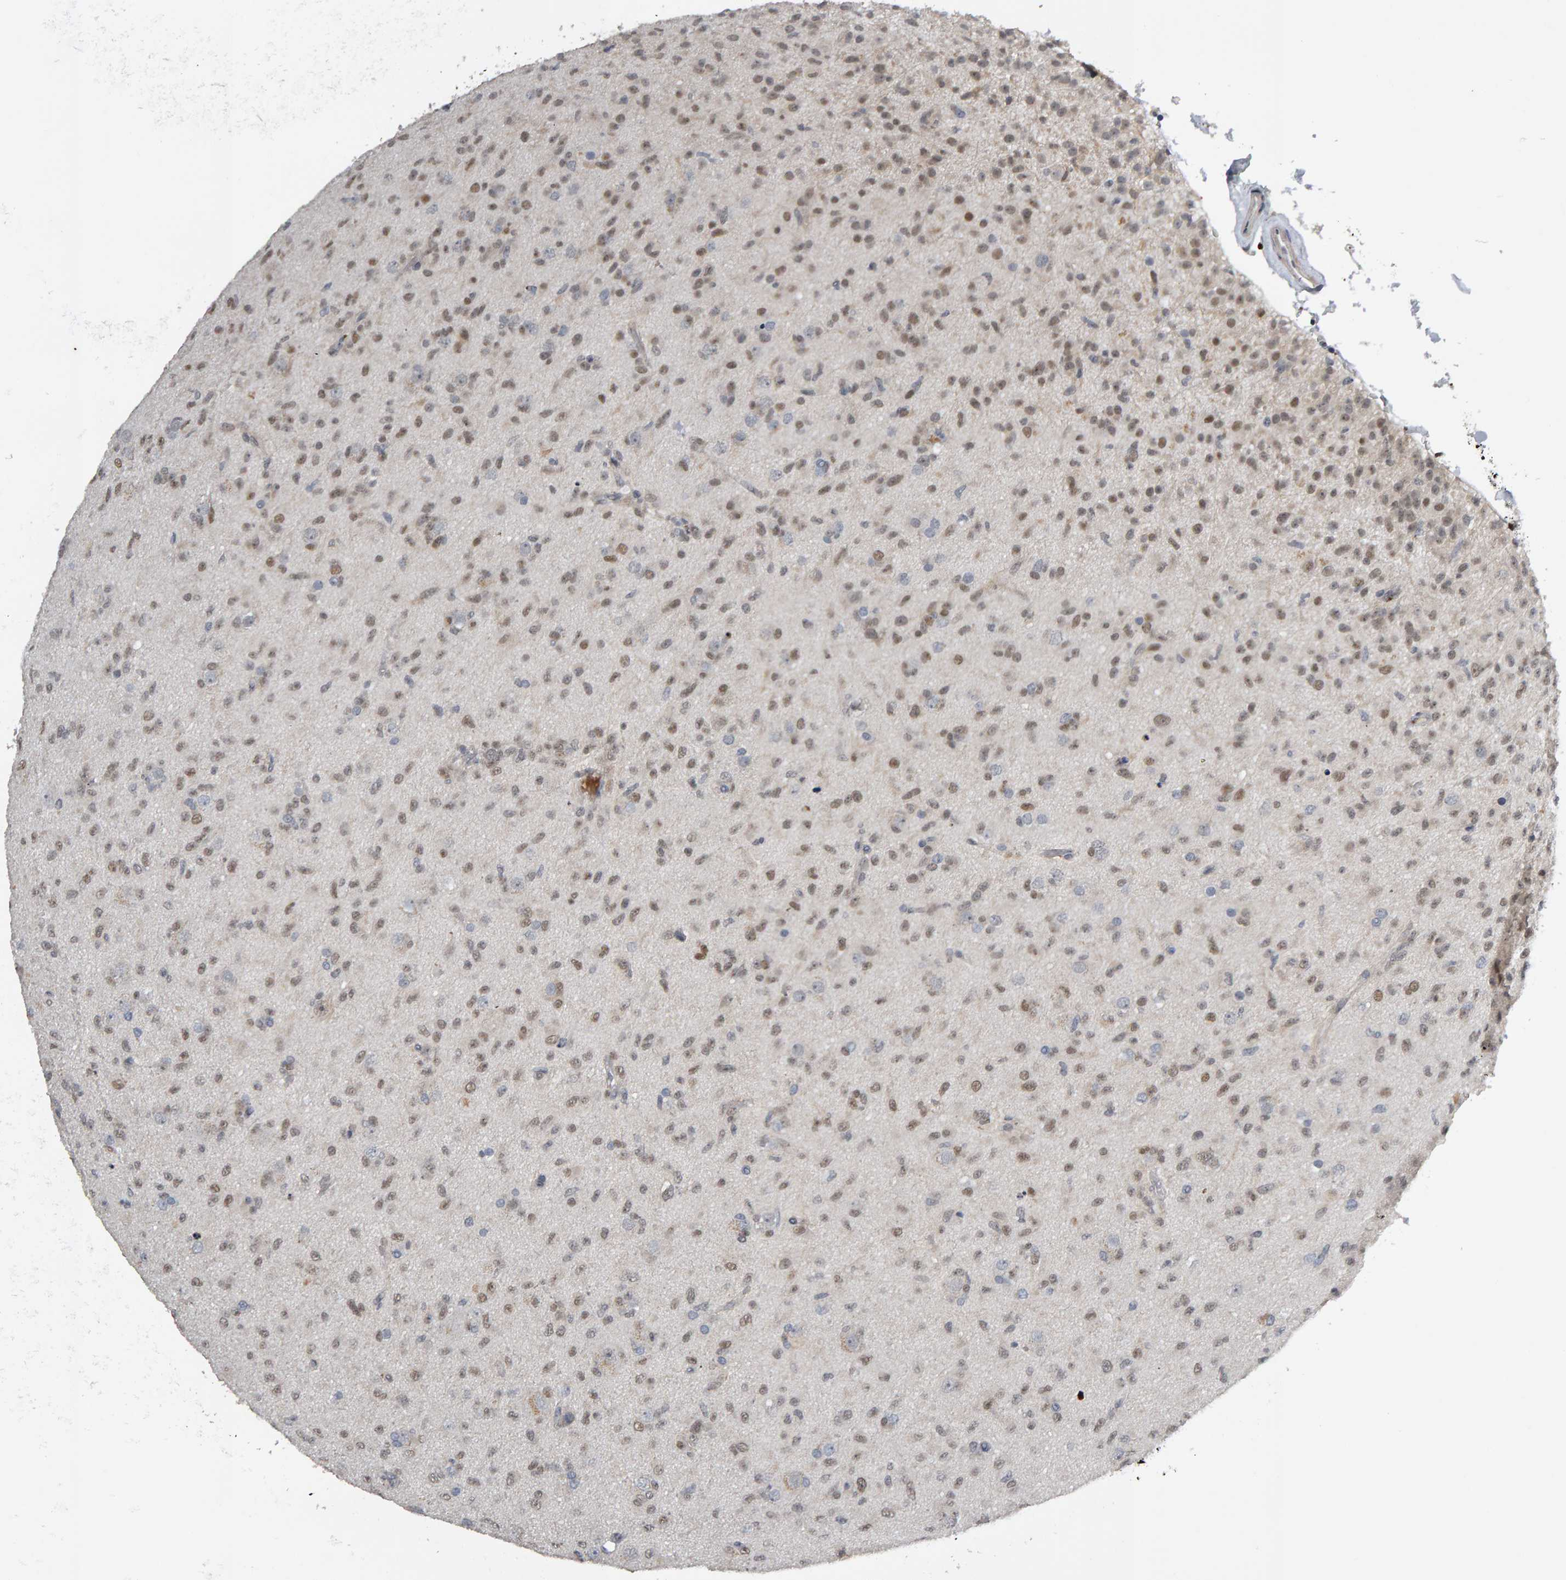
{"staining": {"intensity": "weak", "quantity": ">75%", "location": "nuclear"}, "tissue": "glioma", "cell_type": "Tumor cells", "image_type": "cancer", "snomed": [{"axis": "morphology", "description": "Glioma, malignant, Low grade"}, {"axis": "topography", "description": "Brain"}], "caption": "Immunohistochemistry (IHC) (DAB) staining of malignant low-grade glioma demonstrates weak nuclear protein positivity in about >75% of tumor cells.", "gene": "IPO8", "patient": {"sex": "male", "age": 65}}